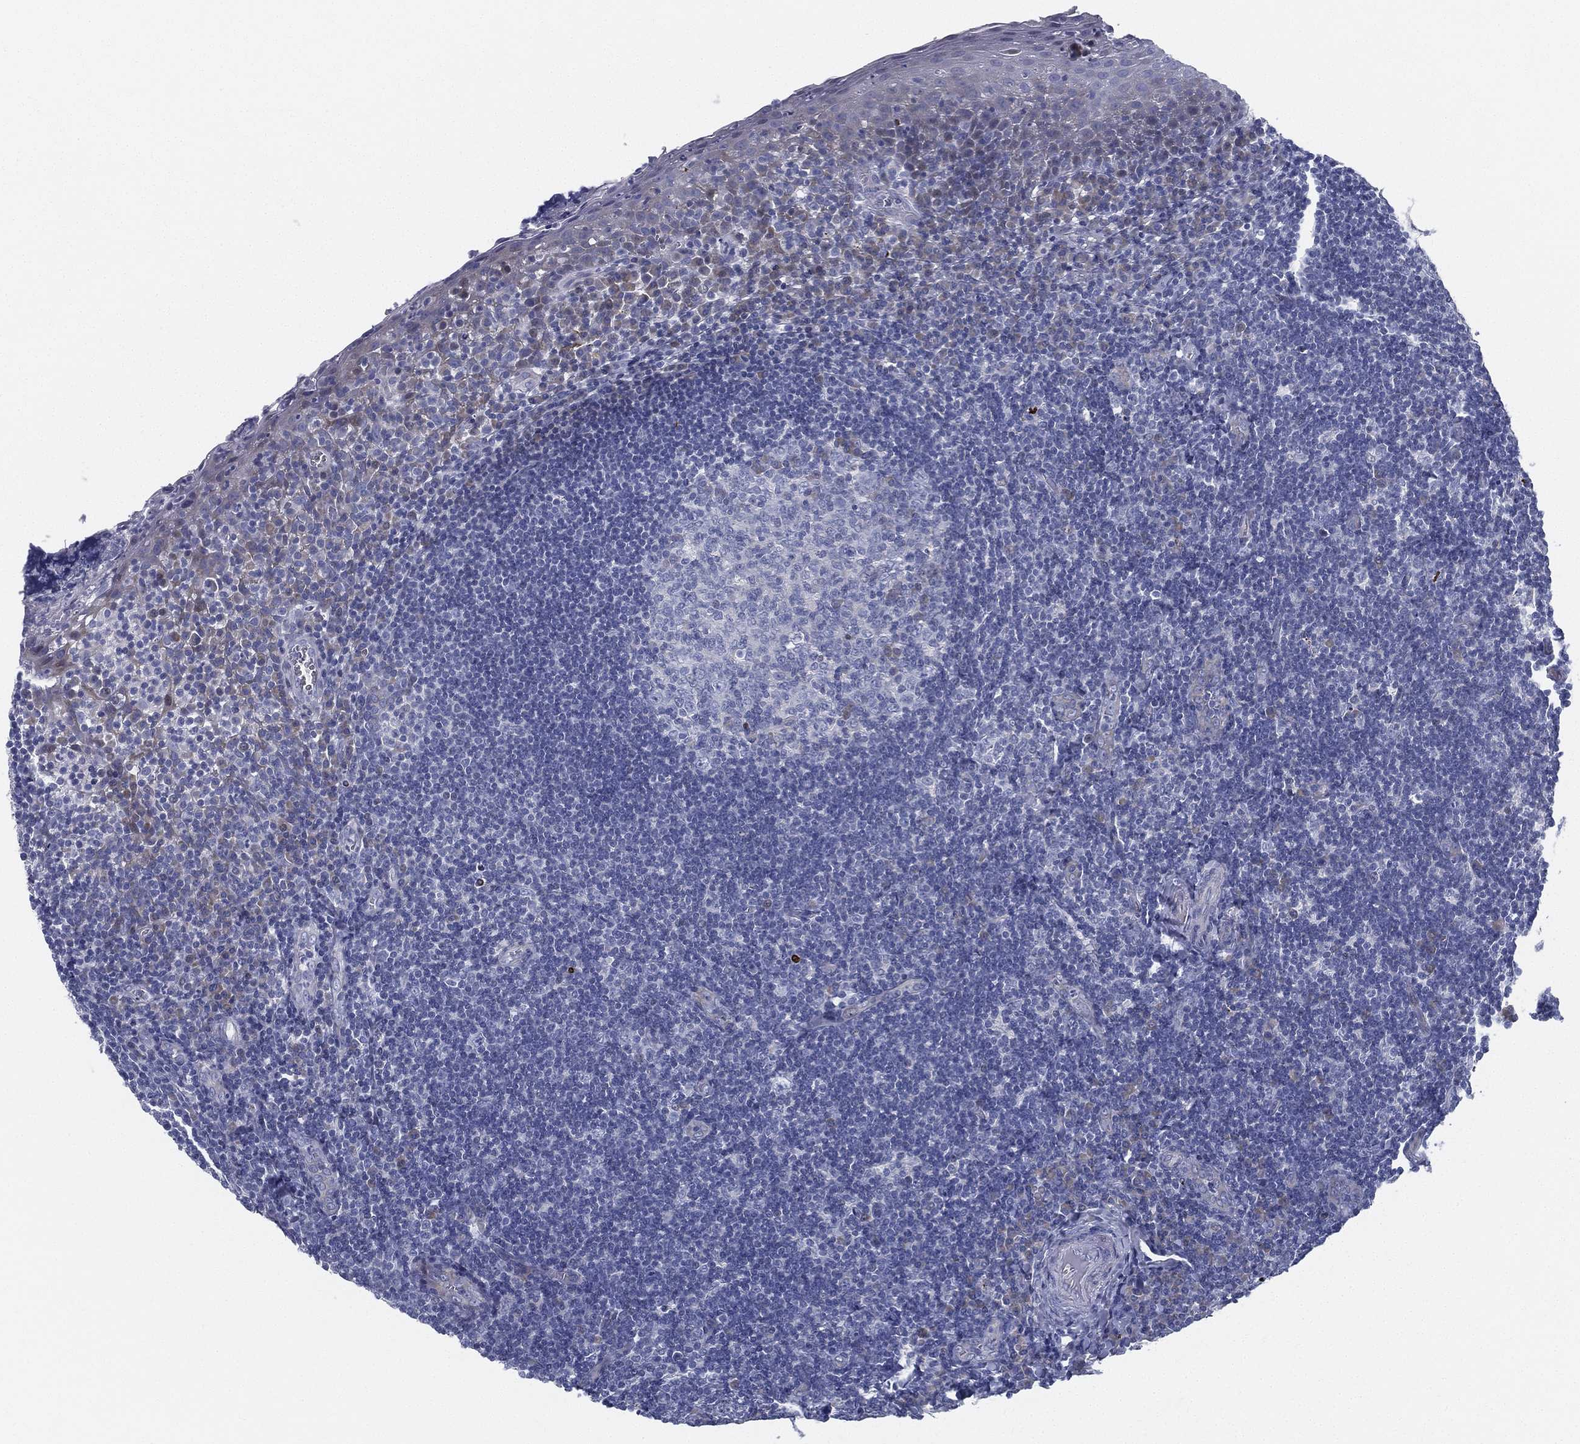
{"staining": {"intensity": "negative", "quantity": "none", "location": "none"}, "tissue": "tonsil", "cell_type": "Germinal center cells", "image_type": "normal", "snomed": [{"axis": "morphology", "description": "Normal tissue, NOS"}, {"axis": "morphology", "description": "Inflammation, NOS"}, {"axis": "topography", "description": "Tonsil"}], "caption": "A photomicrograph of tonsil stained for a protein exhibits no brown staining in germinal center cells.", "gene": "SPPL2C", "patient": {"sex": "female", "age": 31}}